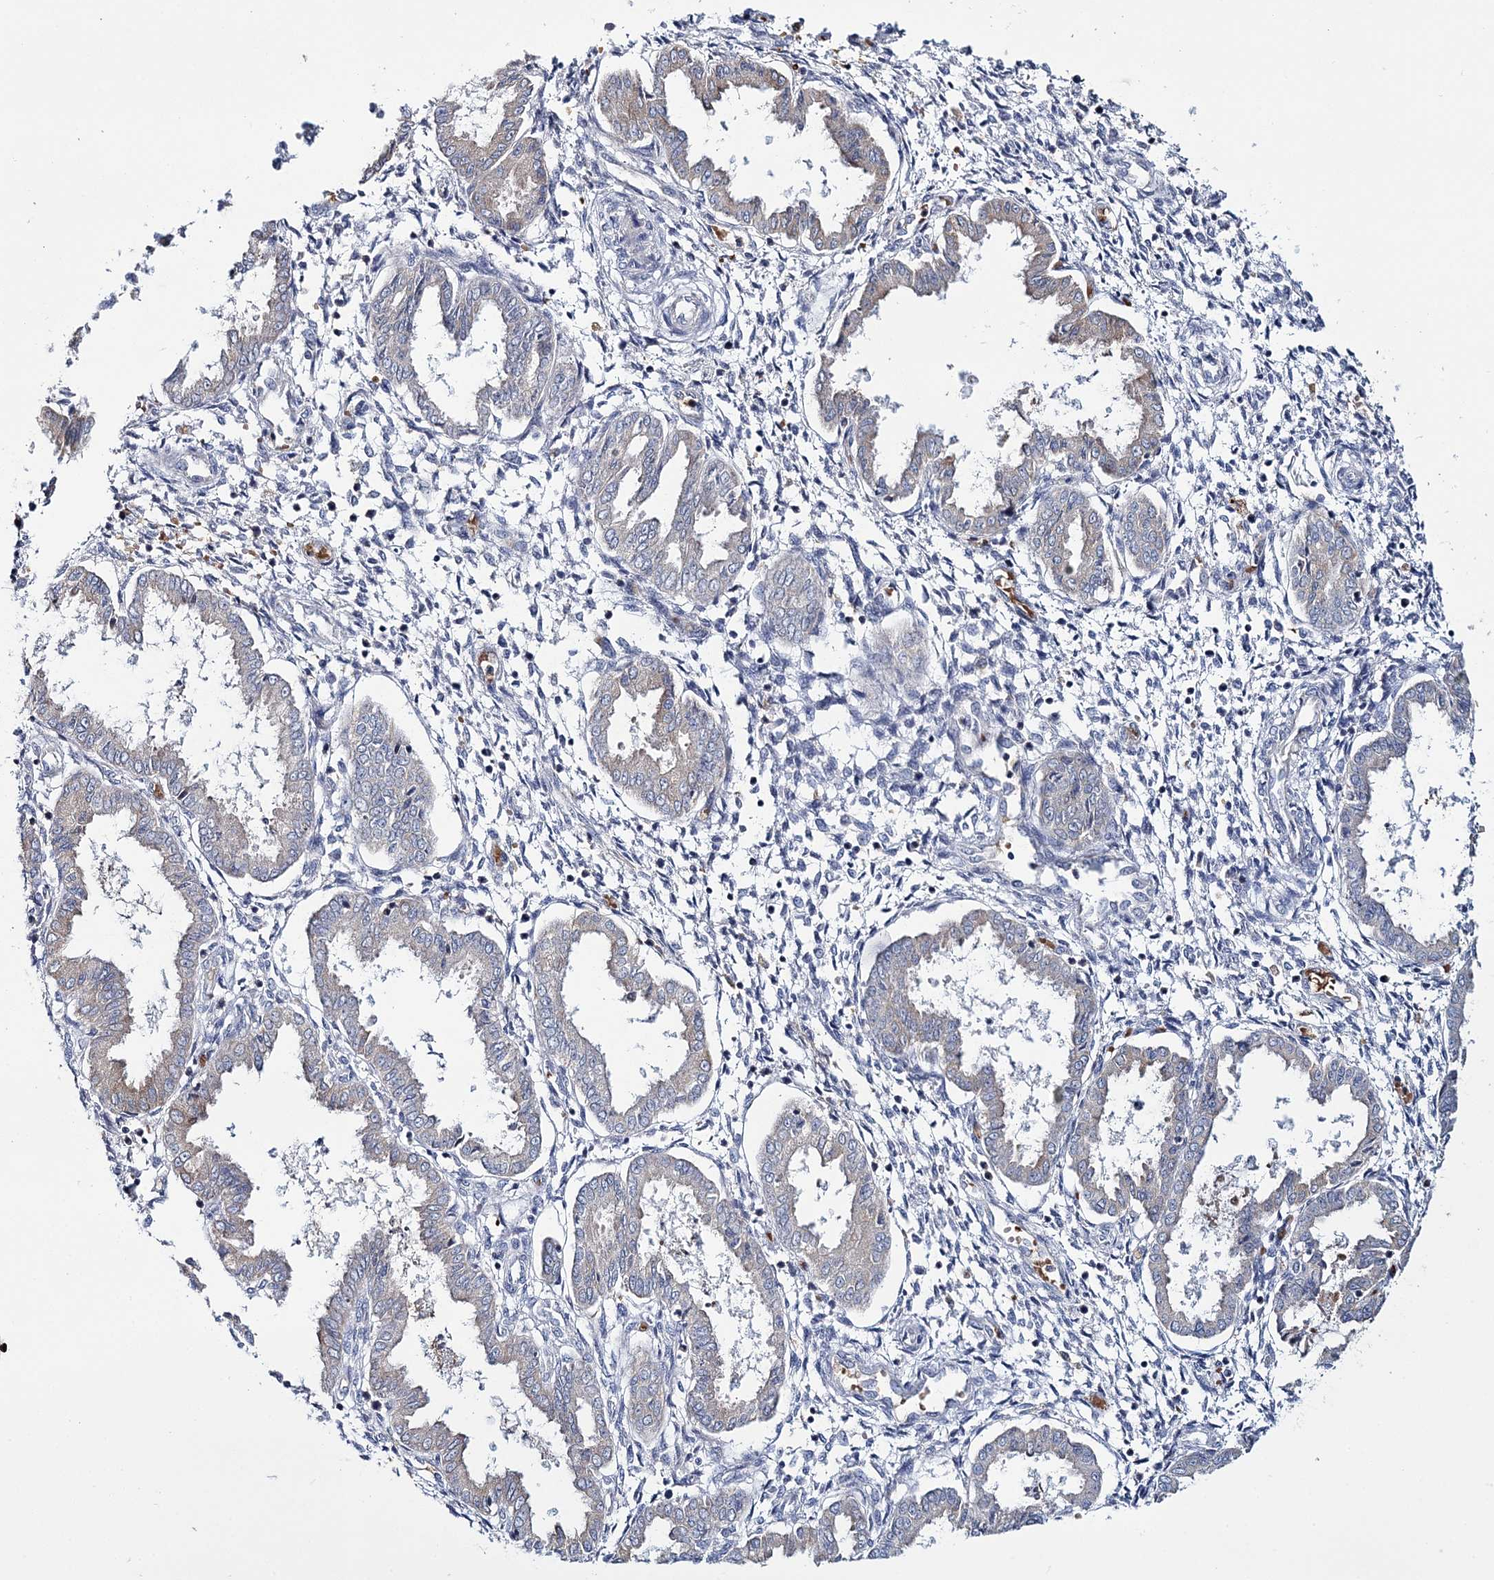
{"staining": {"intensity": "negative", "quantity": "none", "location": "none"}, "tissue": "endometrium", "cell_type": "Cells in endometrial stroma", "image_type": "normal", "snomed": [{"axis": "morphology", "description": "Normal tissue, NOS"}, {"axis": "topography", "description": "Endometrium"}], "caption": "Immunohistochemical staining of benign endometrium displays no significant expression in cells in endometrial stroma.", "gene": "ATP11B", "patient": {"sex": "female", "age": 33}}